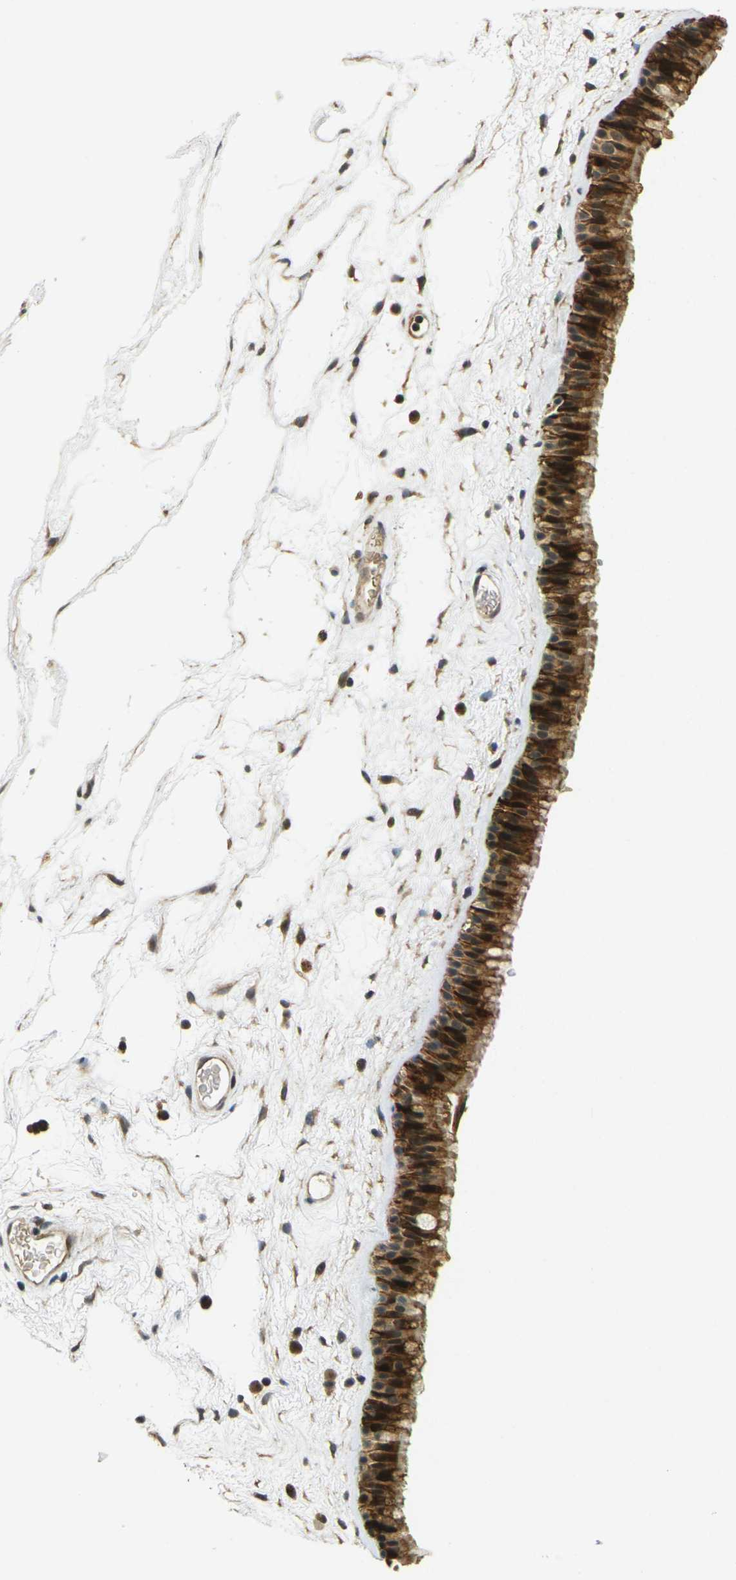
{"staining": {"intensity": "strong", "quantity": ">75%", "location": "cytoplasmic/membranous,nuclear"}, "tissue": "nasopharynx", "cell_type": "Respiratory epithelial cells", "image_type": "normal", "snomed": [{"axis": "morphology", "description": "Normal tissue, NOS"}, {"axis": "morphology", "description": "Inflammation, NOS"}, {"axis": "topography", "description": "Nasopharynx"}], "caption": "Protein staining exhibits strong cytoplasmic/membranous,nuclear staining in about >75% of respiratory epithelial cells in normal nasopharynx. The staining was performed using DAB, with brown indicating positive protein expression. Nuclei are stained blue with hematoxylin.", "gene": "KLHL8", "patient": {"sex": "male", "age": 48}}